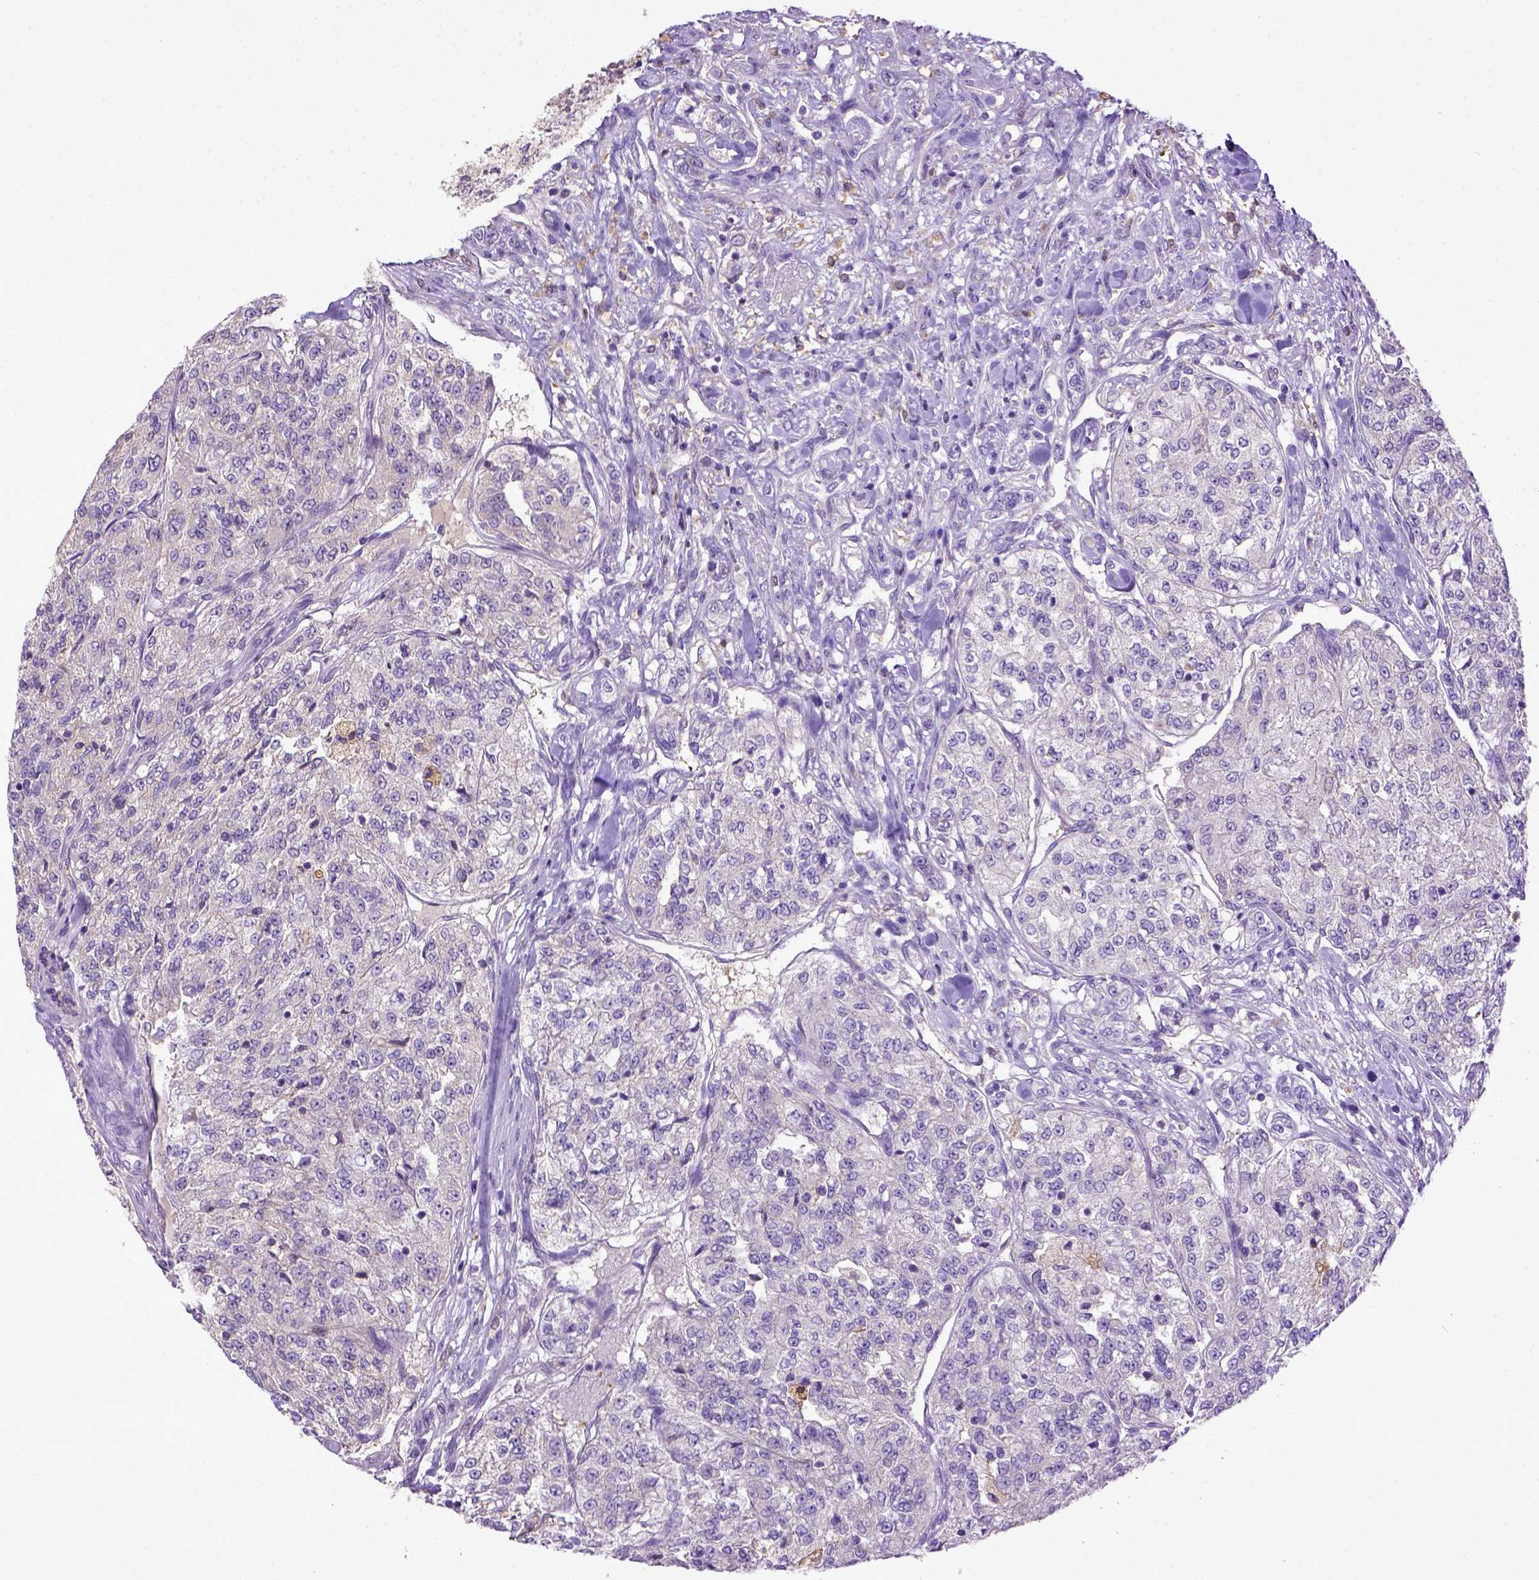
{"staining": {"intensity": "negative", "quantity": "none", "location": "none"}, "tissue": "renal cancer", "cell_type": "Tumor cells", "image_type": "cancer", "snomed": [{"axis": "morphology", "description": "Adenocarcinoma, NOS"}, {"axis": "topography", "description": "Kidney"}], "caption": "The IHC micrograph has no significant positivity in tumor cells of renal adenocarcinoma tissue.", "gene": "DEPDC1B", "patient": {"sex": "female", "age": 63}}